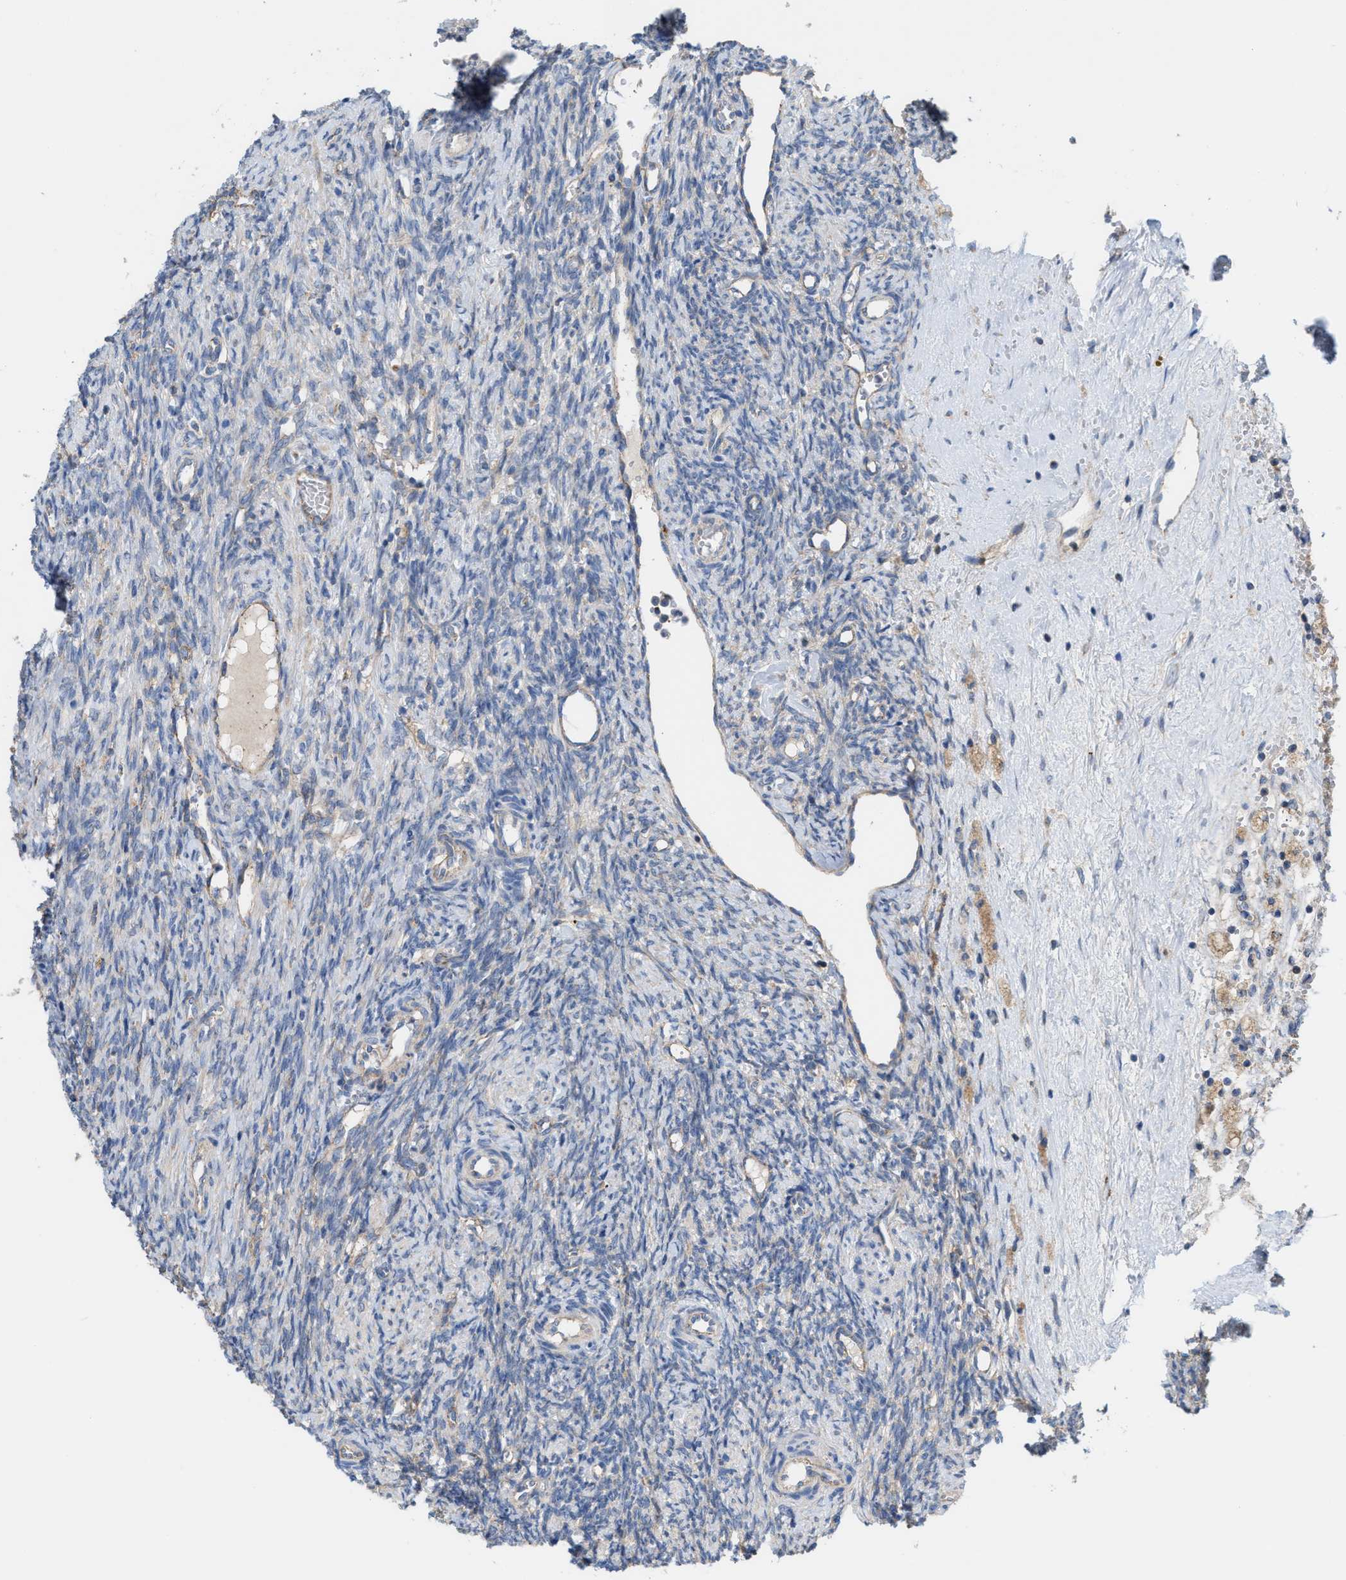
{"staining": {"intensity": "moderate", "quantity": ">75%", "location": "cytoplasmic/membranous"}, "tissue": "ovary", "cell_type": "Follicle cells", "image_type": "normal", "snomed": [{"axis": "morphology", "description": "Normal tissue, NOS"}, {"axis": "topography", "description": "Ovary"}], "caption": "Protein analysis of benign ovary reveals moderate cytoplasmic/membranous expression in about >75% of follicle cells.", "gene": "OXSM", "patient": {"sex": "female", "age": 41}}